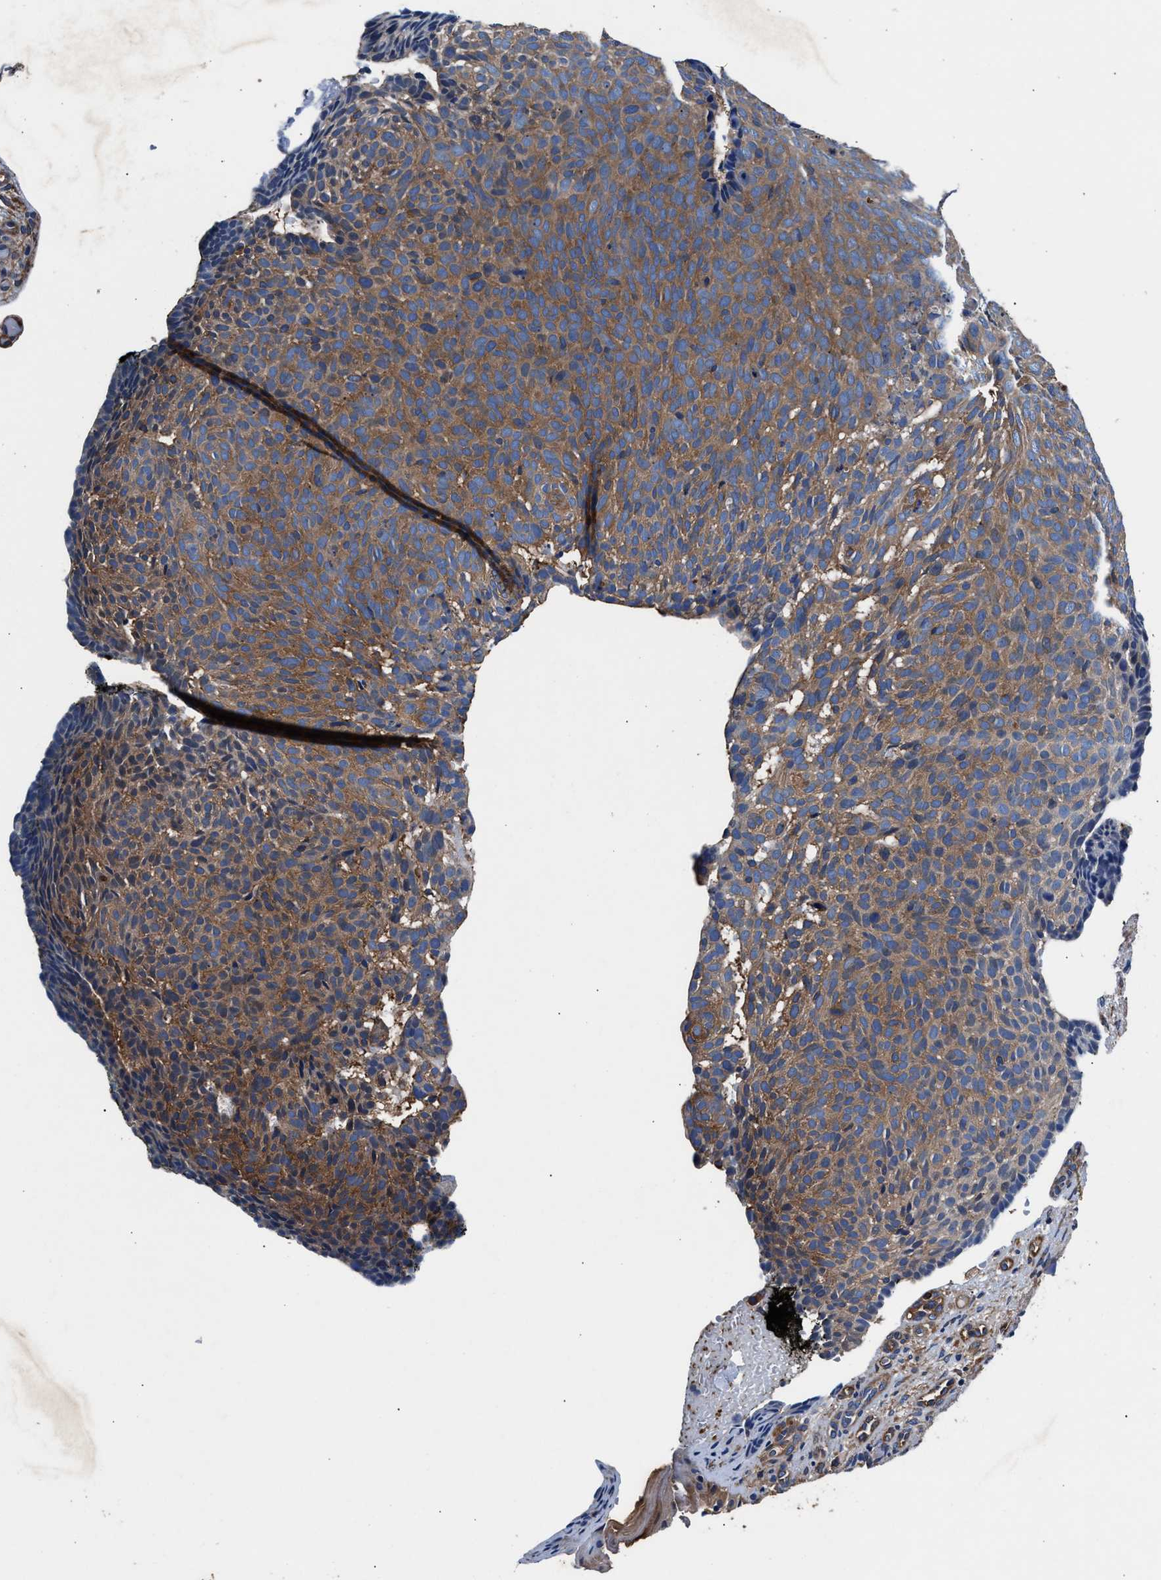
{"staining": {"intensity": "moderate", "quantity": ">75%", "location": "cytoplasmic/membranous"}, "tissue": "skin cancer", "cell_type": "Tumor cells", "image_type": "cancer", "snomed": [{"axis": "morphology", "description": "Basal cell carcinoma"}, {"axis": "topography", "description": "Skin"}], "caption": "Human skin cancer (basal cell carcinoma) stained with a brown dye shows moderate cytoplasmic/membranous positive staining in about >75% of tumor cells.", "gene": "SH3GL1", "patient": {"sex": "male", "age": 61}}